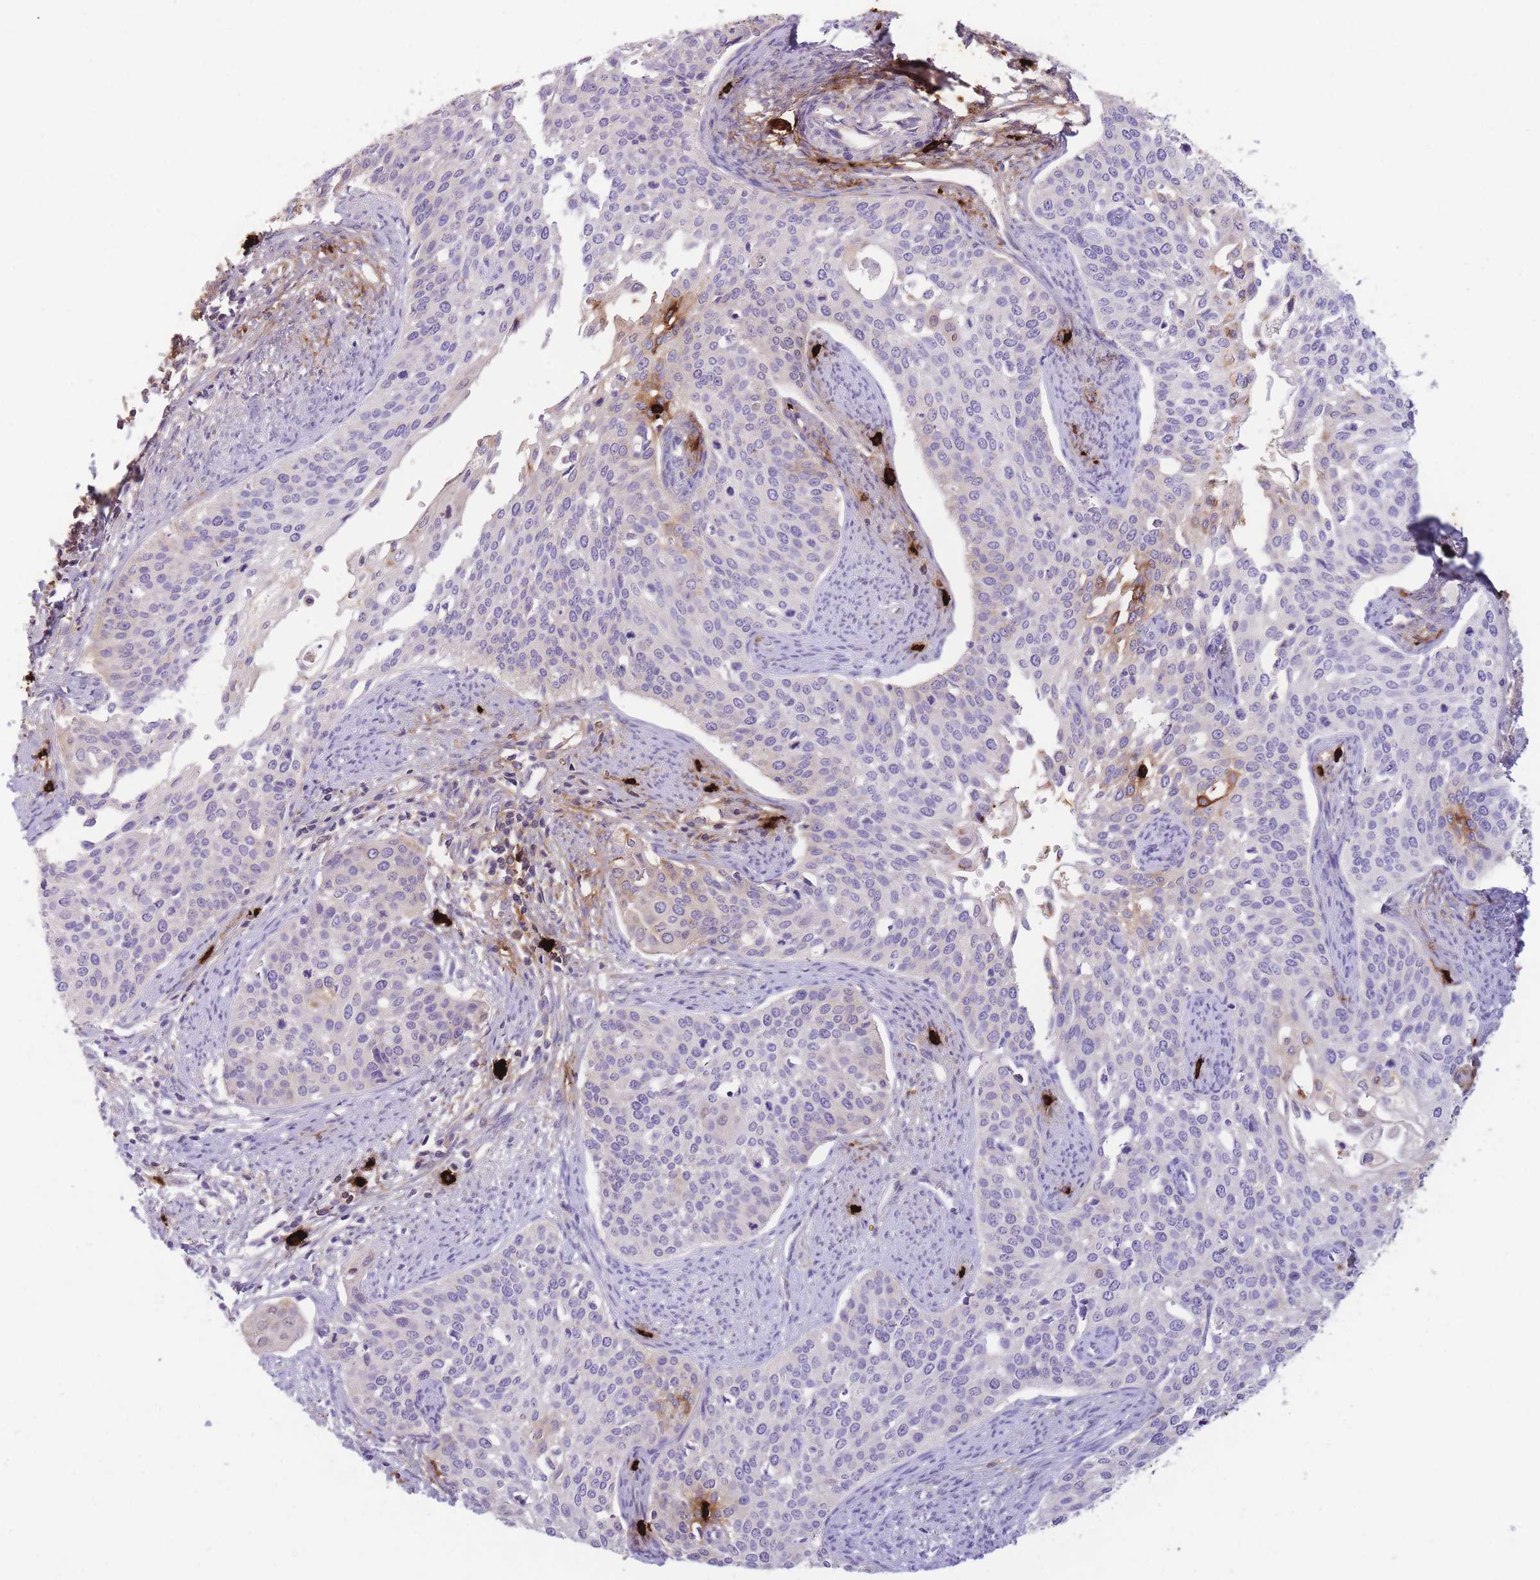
{"staining": {"intensity": "weak", "quantity": "<25%", "location": "cytoplasmic/membranous,nuclear"}, "tissue": "cervical cancer", "cell_type": "Tumor cells", "image_type": "cancer", "snomed": [{"axis": "morphology", "description": "Squamous cell carcinoma, NOS"}, {"axis": "topography", "description": "Cervix"}], "caption": "An image of human cervical squamous cell carcinoma is negative for staining in tumor cells.", "gene": "TPSAB1", "patient": {"sex": "female", "age": 44}}